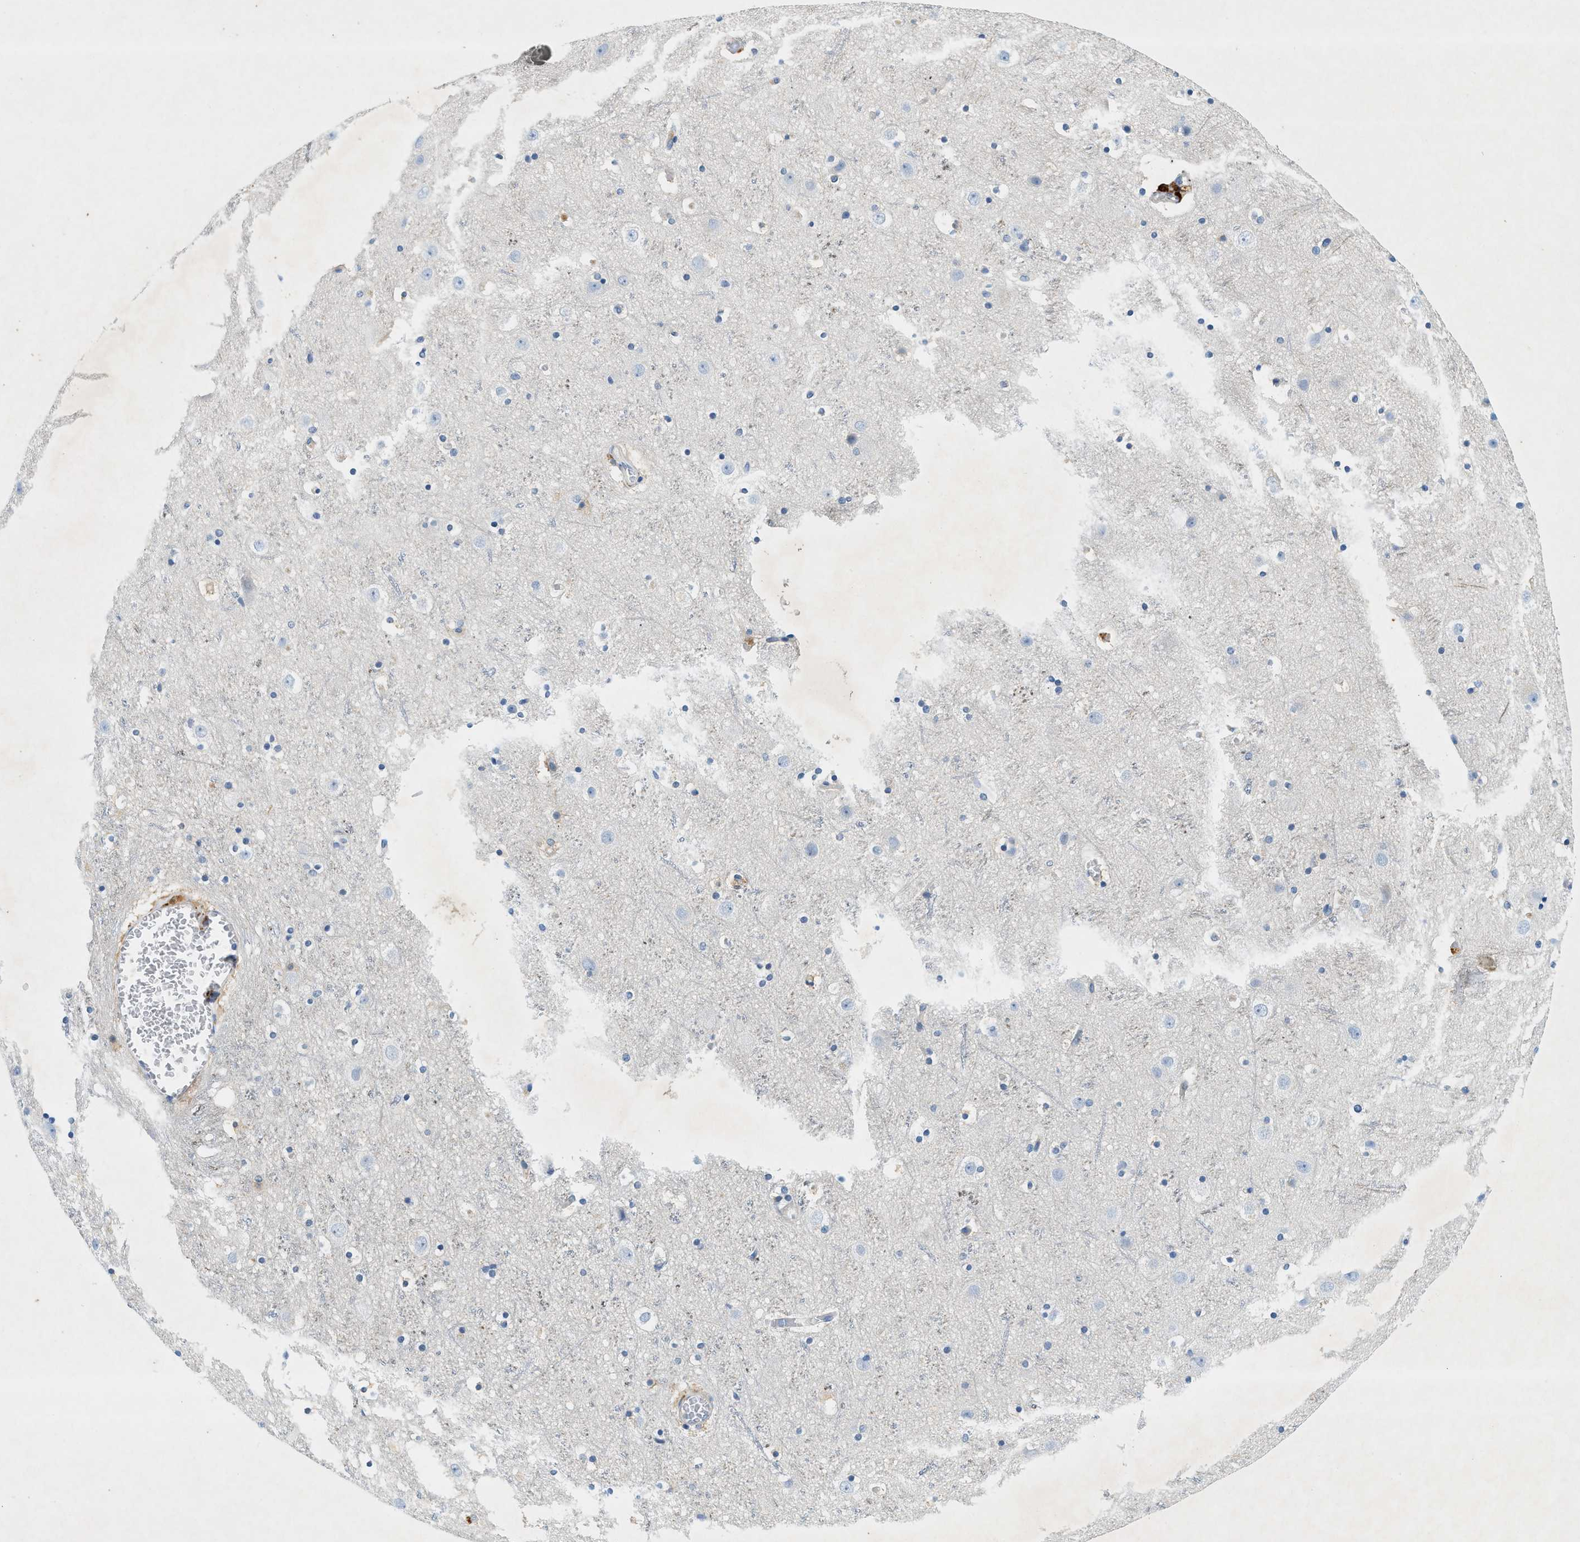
{"staining": {"intensity": "negative", "quantity": "none", "location": "none"}, "tissue": "cerebral cortex", "cell_type": "Endothelial cells", "image_type": "normal", "snomed": [{"axis": "morphology", "description": "Normal tissue, NOS"}, {"axis": "topography", "description": "Cerebral cortex"}], "caption": "Endothelial cells show no significant expression in unremarkable cerebral cortex.", "gene": "ZDHHC13", "patient": {"sex": "male", "age": 45}}